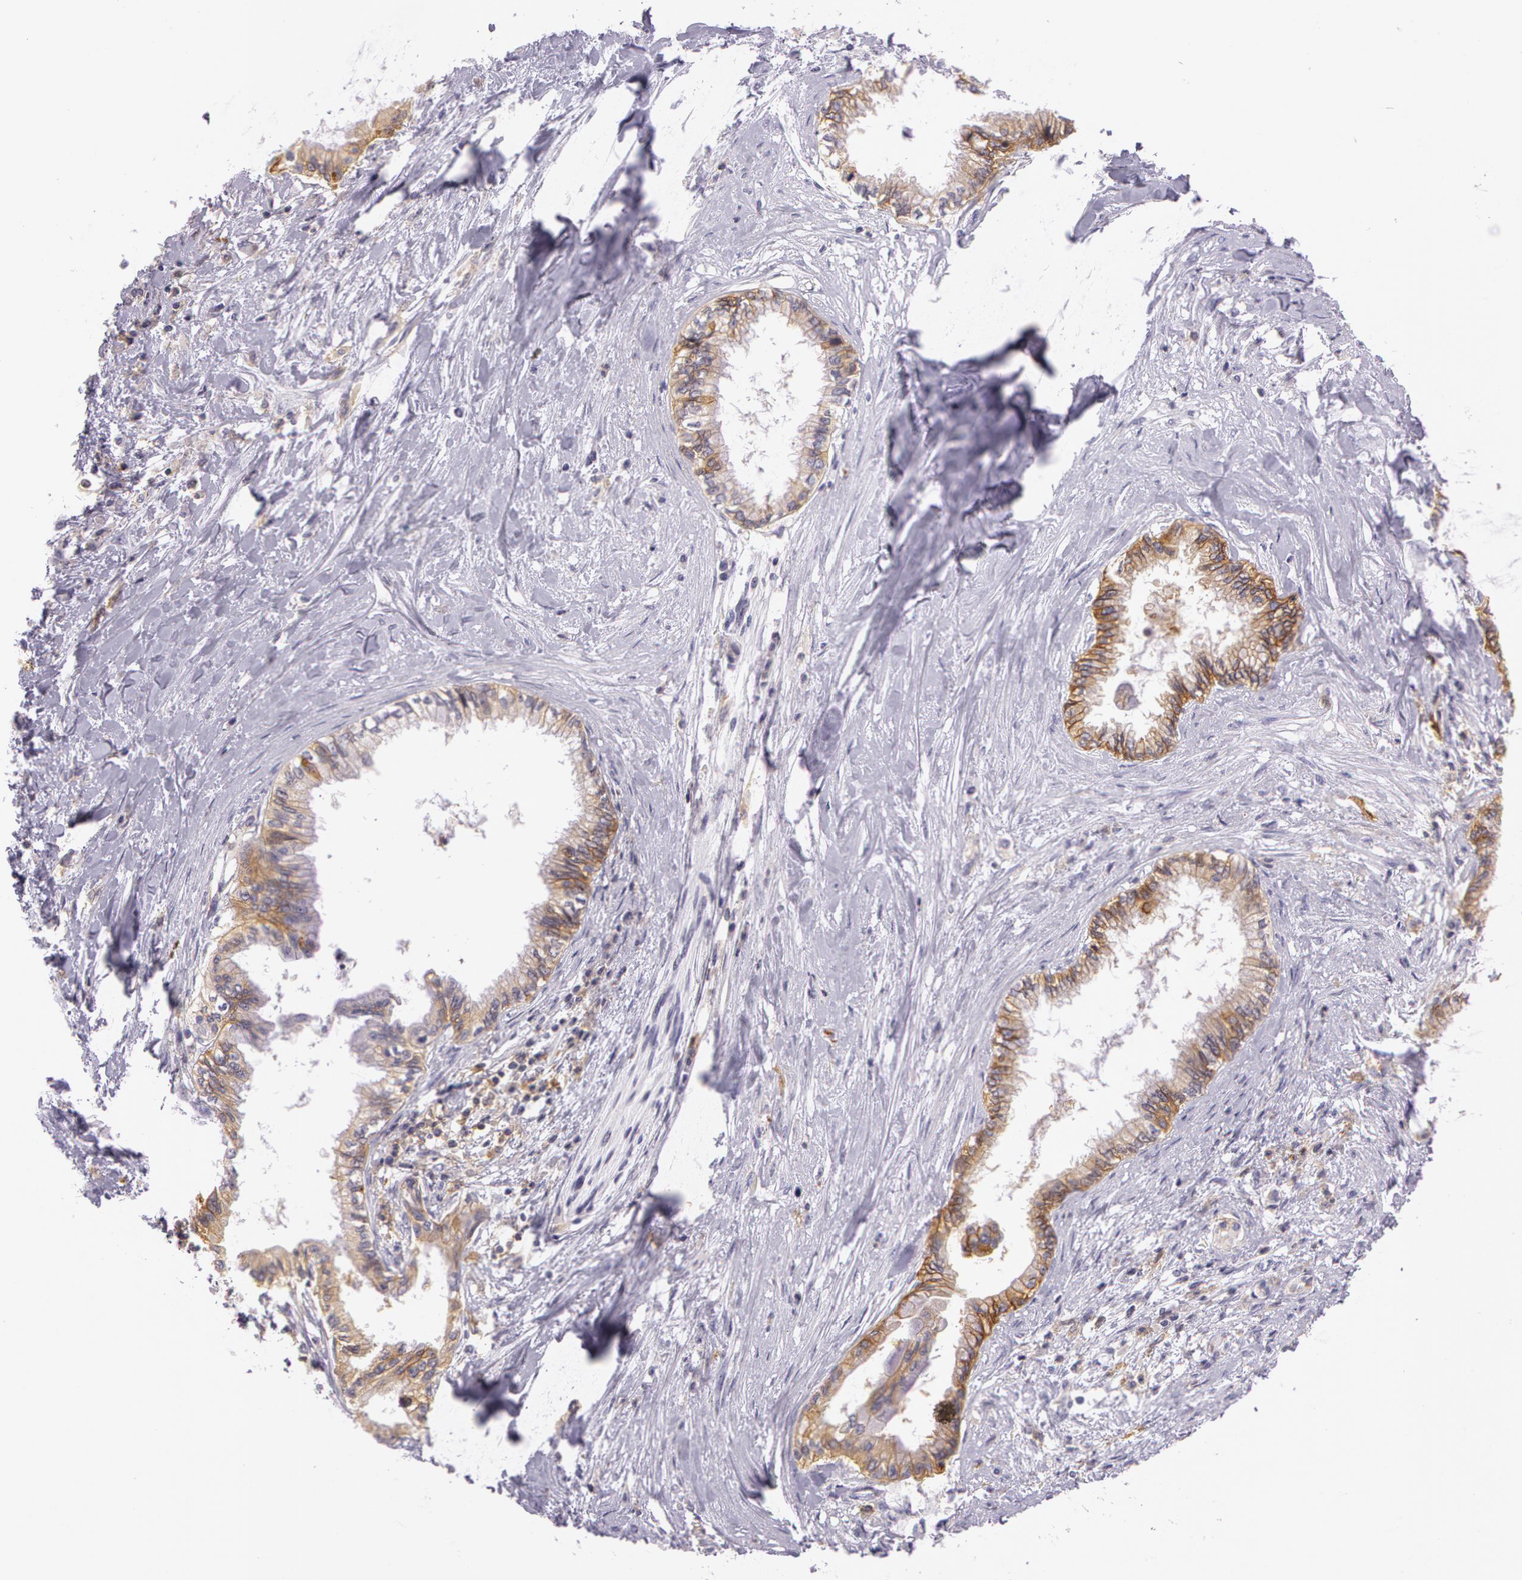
{"staining": {"intensity": "moderate", "quantity": ">75%", "location": "cytoplasmic/membranous"}, "tissue": "pancreatic cancer", "cell_type": "Tumor cells", "image_type": "cancer", "snomed": [{"axis": "morphology", "description": "Adenocarcinoma, NOS"}, {"axis": "topography", "description": "Pancreas"}], "caption": "Brown immunohistochemical staining in human pancreatic cancer (adenocarcinoma) exhibits moderate cytoplasmic/membranous positivity in about >75% of tumor cells.", "gene": "LY75", "patient": {"sex": "female", "age": 64}}